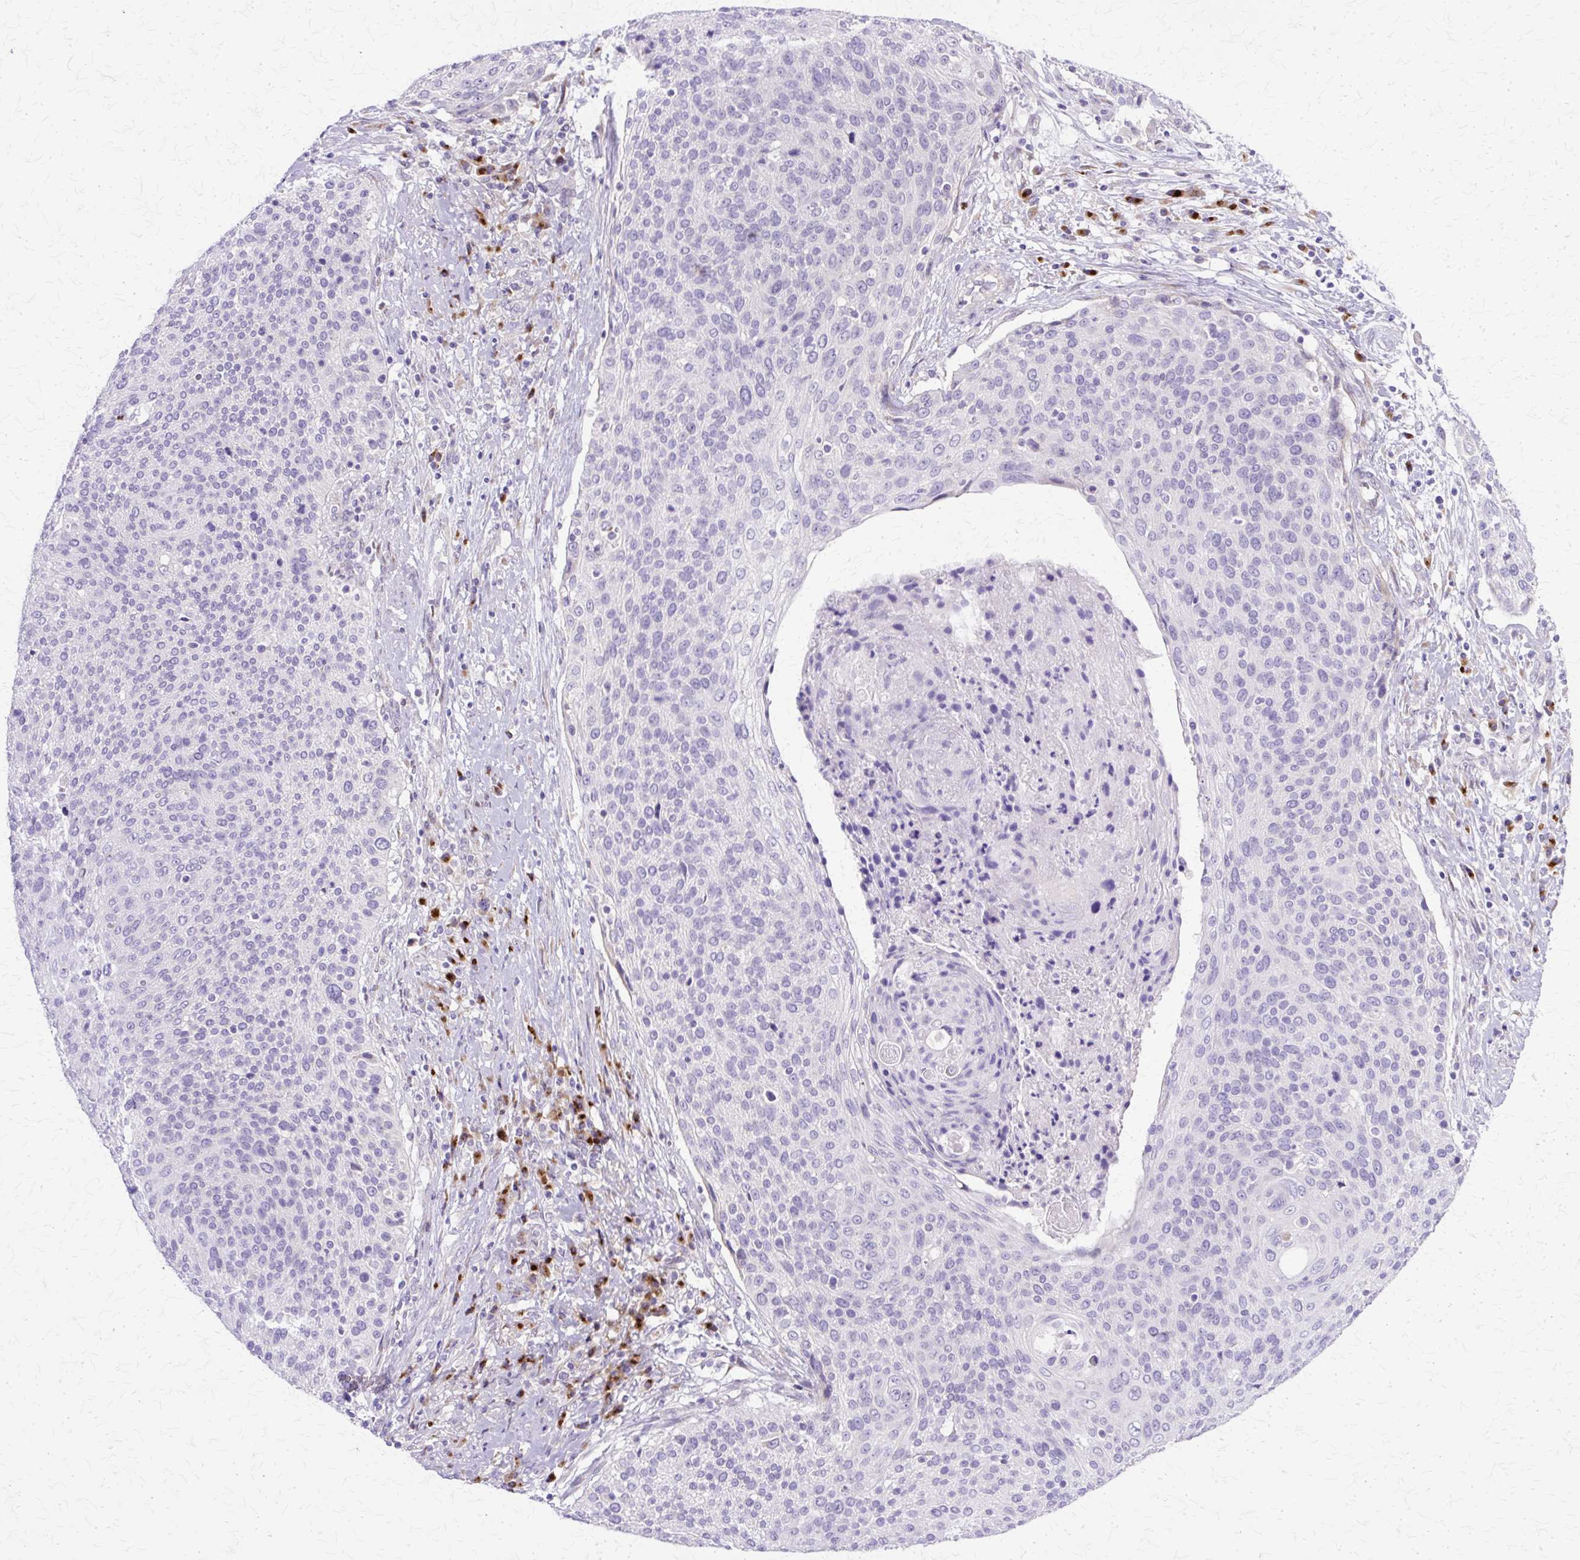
{"staining": {"intensity": "negative", "quantity": "none", "location": "none"}, "tissue": "cervical cancer", "cell_type": "Tumor cells", "image_type": "cancer", "snomed": [{"axis": "morphology", "description": "Squamous cell carcinoma, NOS"}, {"axis": "topography", "description": "Cervix"}], "caption": "This image is of cervical cancer stained with immunohistochemistry to label a protein in brown with the nuclei are counter-stained blue. There is no staining in tumor cells.", "gene": "TBC1D3G", "patient": {"sex": "female", "age": 31}}